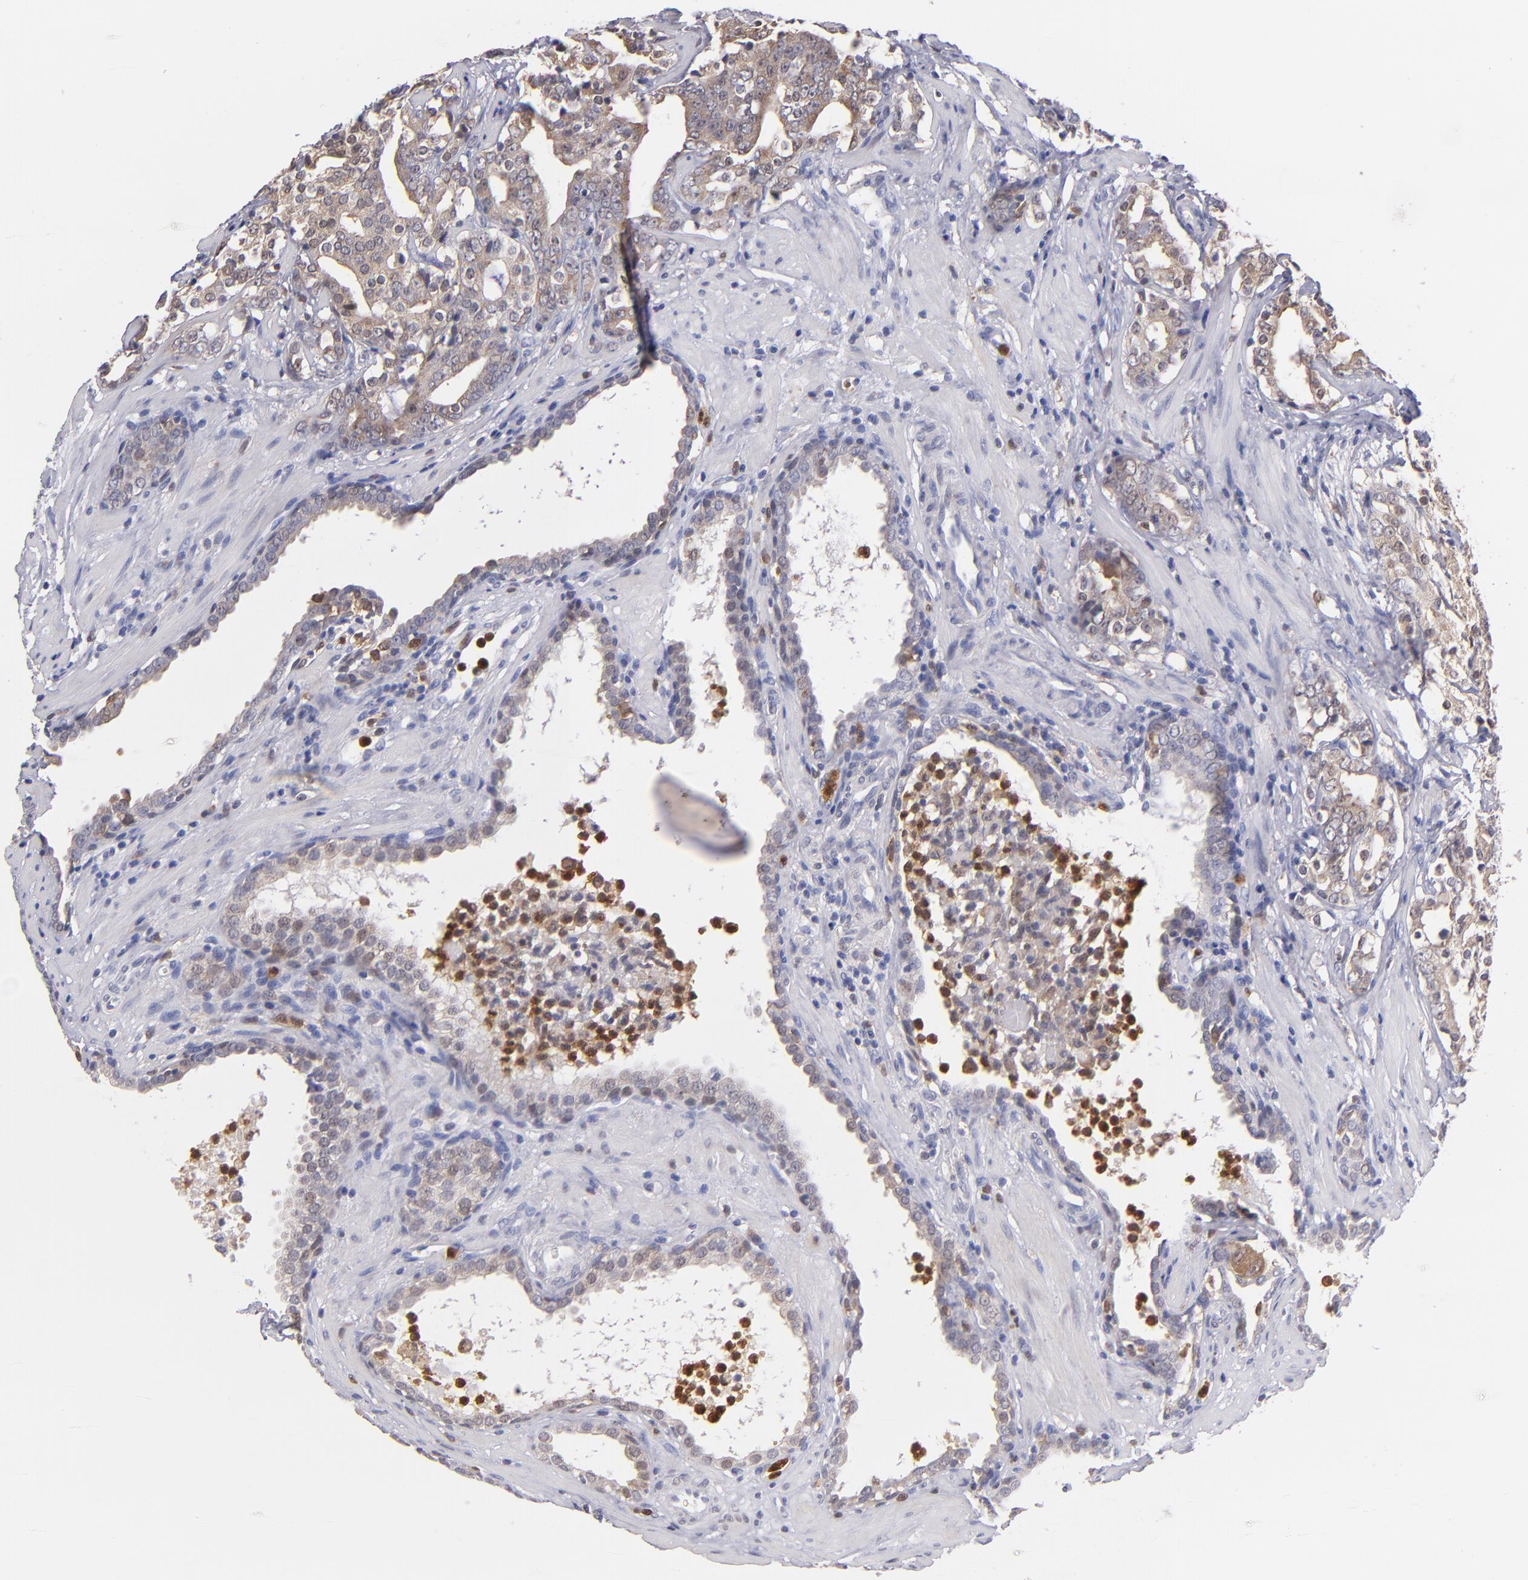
{"staining": {"intensity": "weak", "quantity": "25%-75%", "location": "cytoplasmic/membranous"}, "tissue": "prostate cancer", "cell_type": "Tumor cells", "image_type": "cancer", "snomed": [{"axis": "morphology", "description": "Adenocarcinoma, Low grade"}, {"axis": "topography", "description": "Prostate"}], "caption": "Immunohistochemical staining of prostate adenocarcinoma (low-grade) shows weak cytoplasmic/membranous protein staining in about 25%-75% of tumor cells. The protein of interest is stained brown, and the nuclei are stained in blue (DAB IHC with brightfield microscopy, high magnification).", "gene": "PRKCD", "patient": {"sex": "male", "age": 59}}